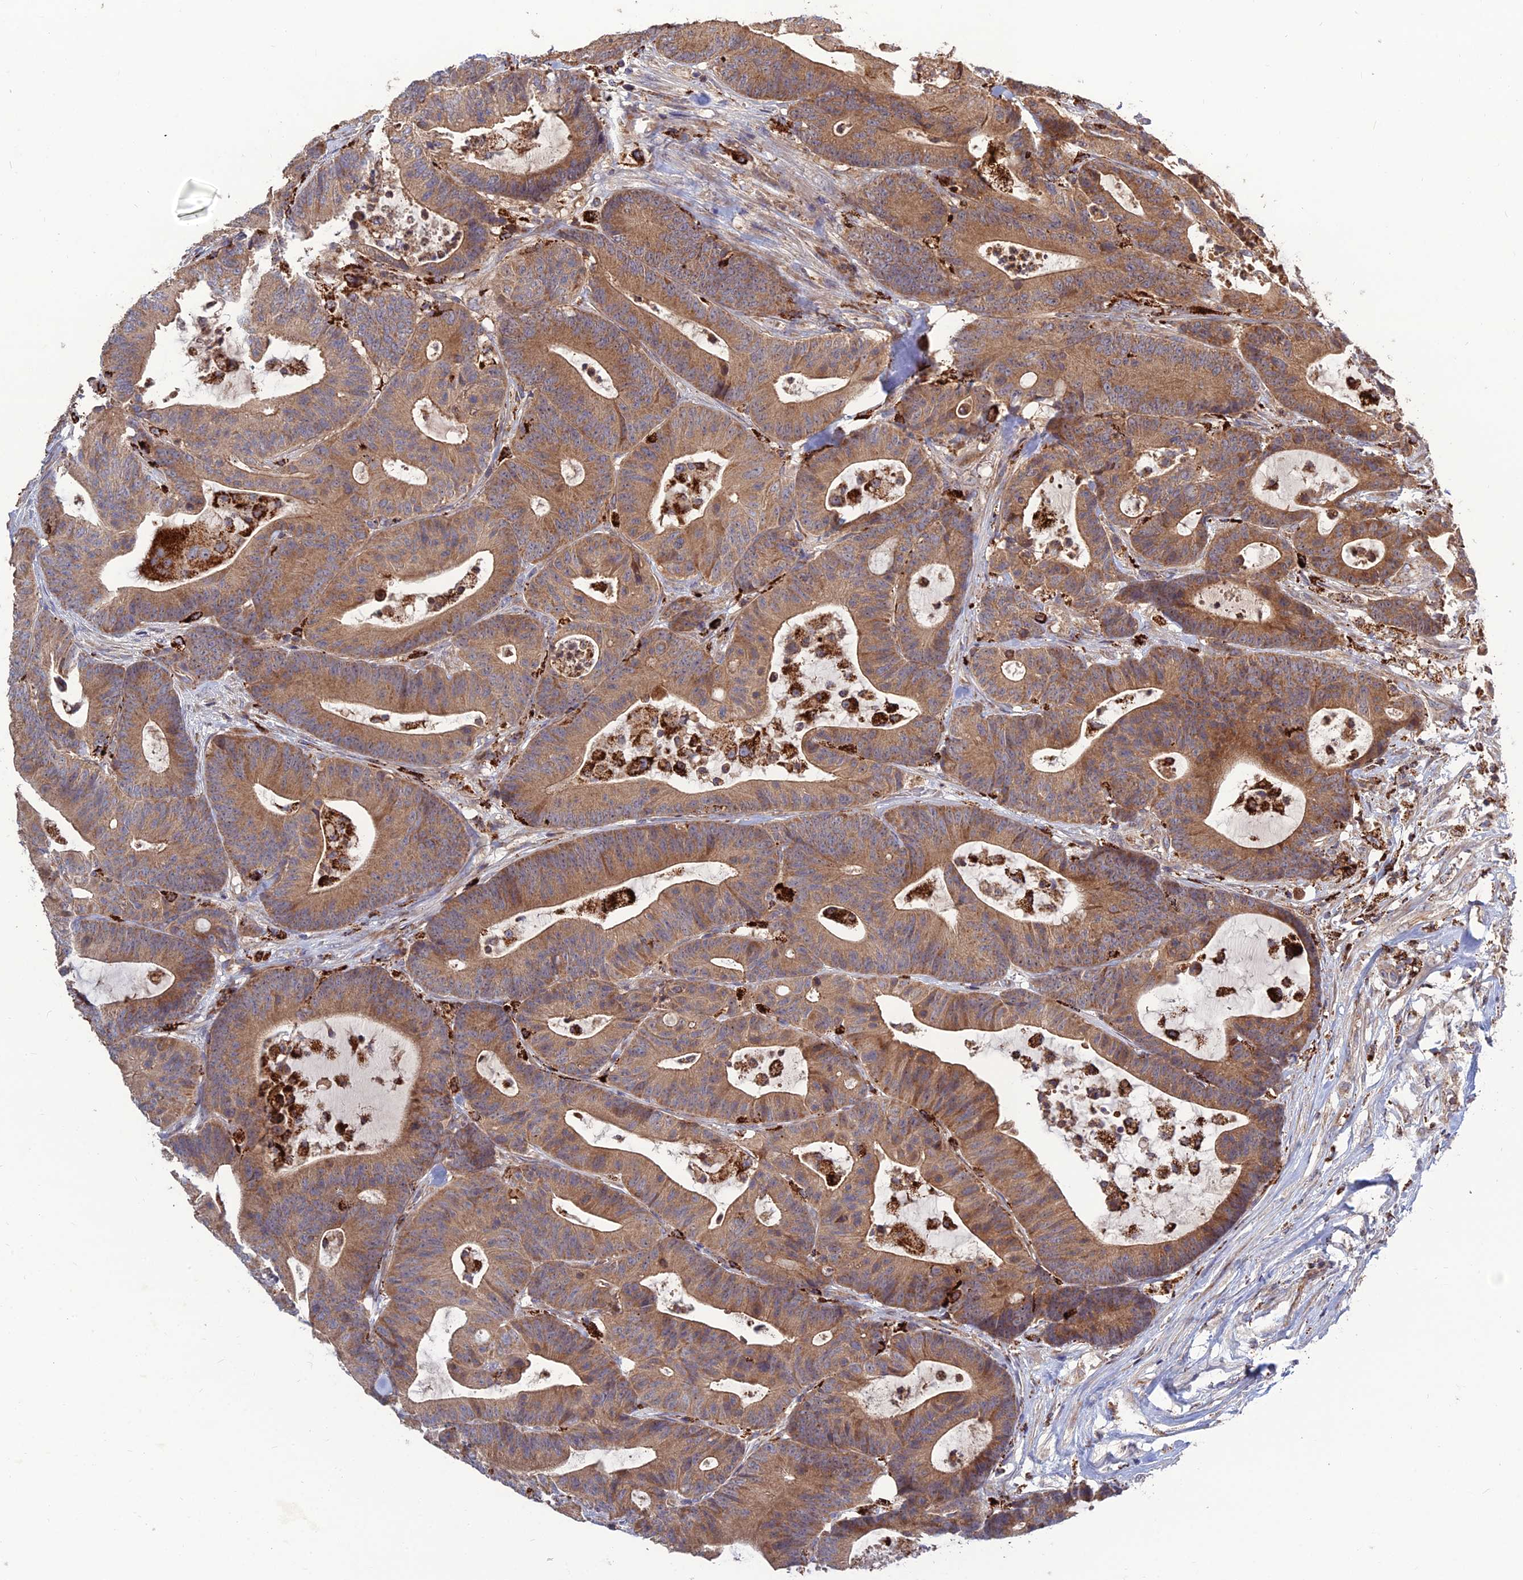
{"staining": {"intensity": "moderate", "quantity": ">75%", "location": "cytoplasmic/membranous"}, "tissue": "colorectal cancer", "cell_type": "Tumor cells", "image_type": "cancer", "snomed": [{"axis": "morphology", "description": "Adenocarcinoma, NOS"}, {"axis": "topography", "description": "Colon"}], "caption": "Immunohistochemistry staining of colorectal cancer (adenocarcinoma), which displays medium levels of moderate cytoplasmic/membranous positivity in about >75% of tumor cells indicating moderate cytoplasmic/membranous protein positivity. The staining was performed using DAB (brown) for protein detection and nuclei were counterstained in hematoxylin (blue).", "gene": "RIC8B", "patient": {"sex": "female", "age": 84}}